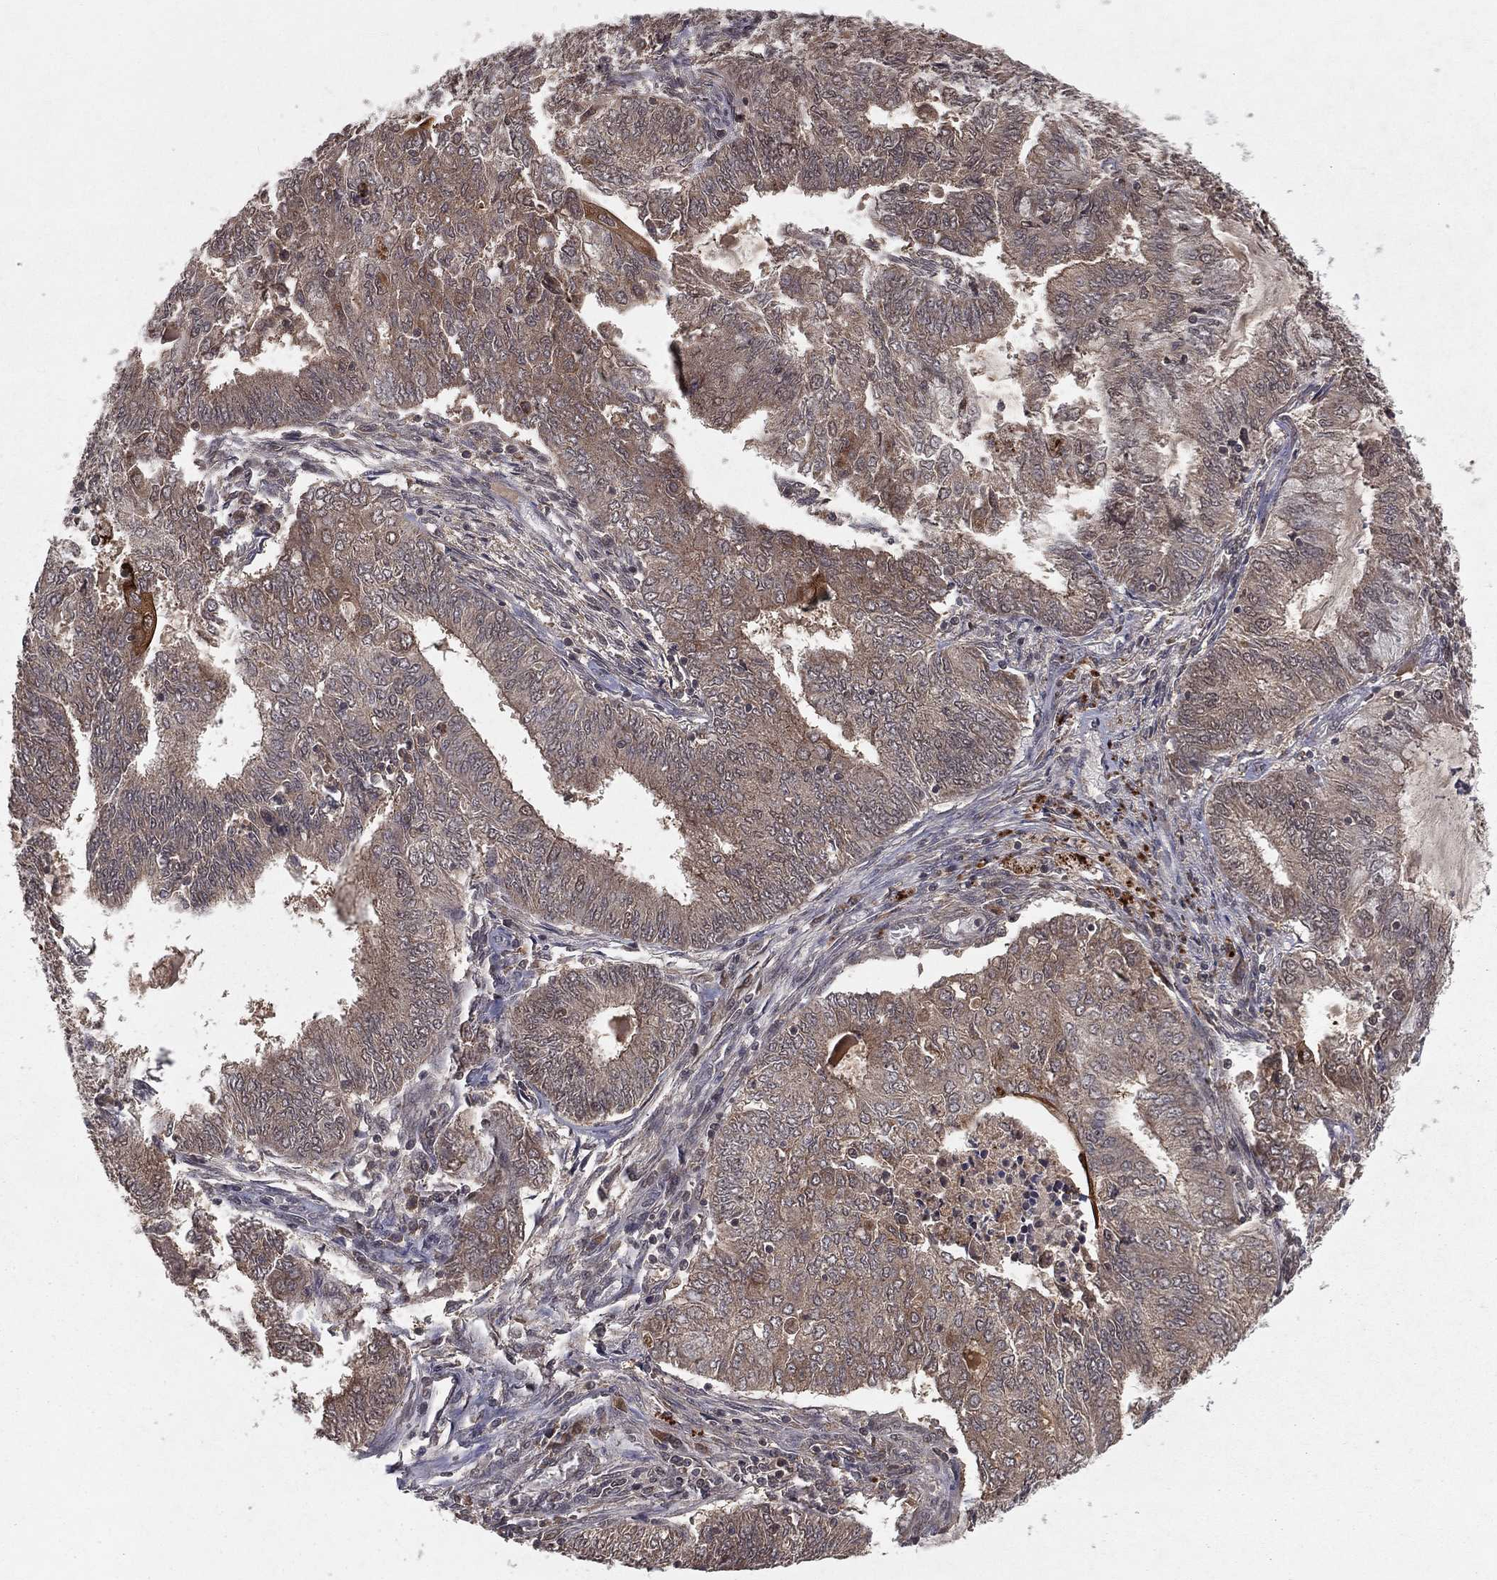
{"staining": {"intensity": "weak", "quantity": "25%-75%", "location": "cytoplasmic/membranous"}, "tissue": "endometrial cancer", "cell_type": "Tumor cells", "image_type": "cancer", "snomed": [{"axis": "morphology", "description": "Adenocarcinoma, NOS"}, {"axis": "topography", "description": "Endometrium"}], "caption": "A micrograph showing weak cytoplasmic/membranous positivity in approximately 25%-75% of tumor cells in endometrial adenocarcinoma, as visualized by brown immunohistochemical staining.", "gene": "ZDHHC15", "patient": {"sex": "female", "age": 62}}